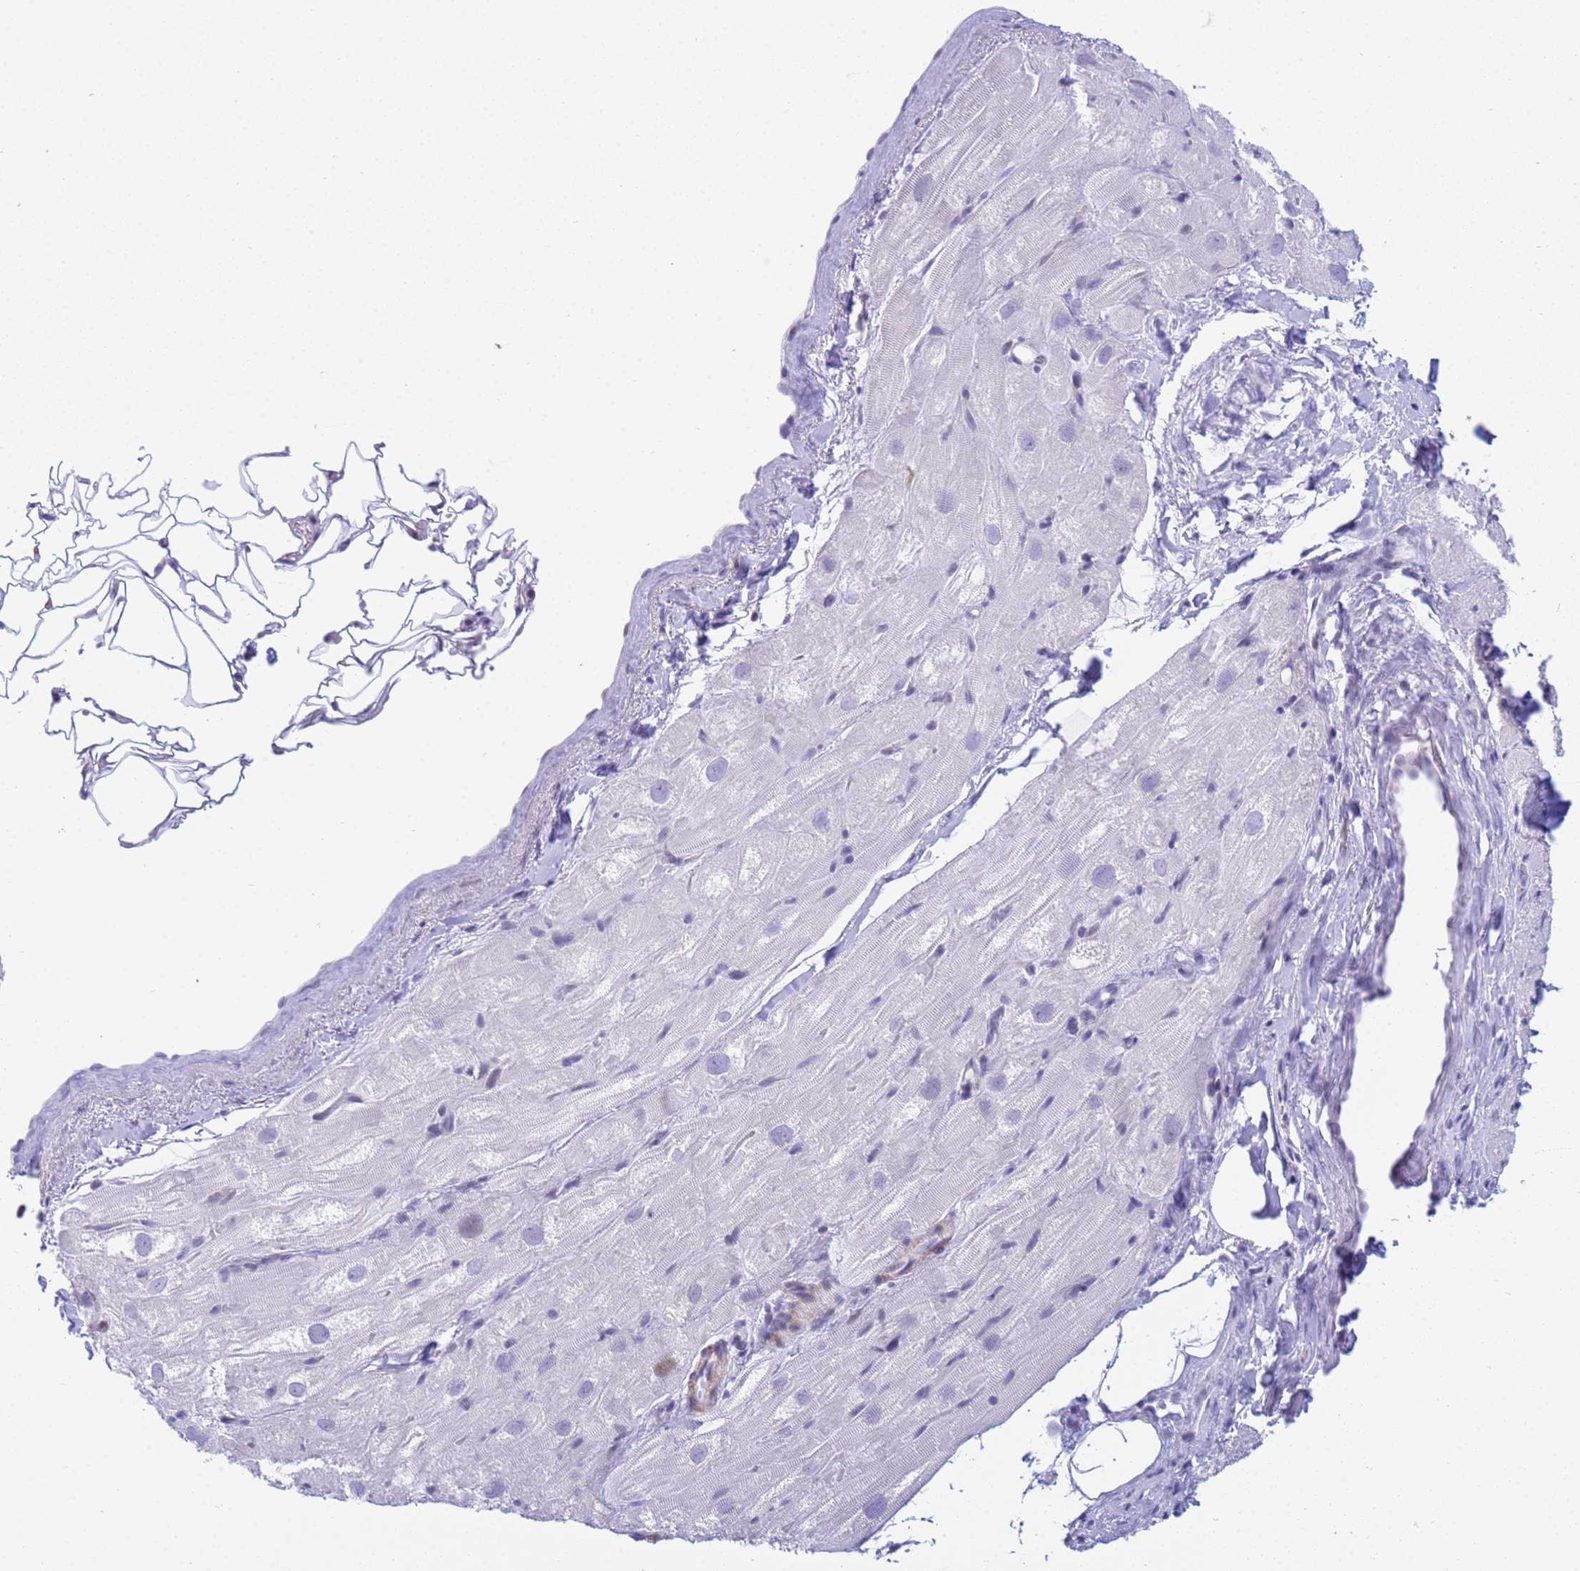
{"staining": {"intensity": "negative", "quantity": "none", "location": "none"}, "tissue": "heart muscle", "cell_type": "Cardiomyocytes", "image_type": "normal", "snomed": [{"axis": "morphology", "description": "Normal tissue, NOS"}, {"axis": "topography", "description": "Heart"}], "caption": "Human heart muscle stained for a protein using immunohistochemistry demonstrates no positivity in cardiomyocytes.", "gene": "SNX20", "patient": {"sex": "male", "age": 50}}